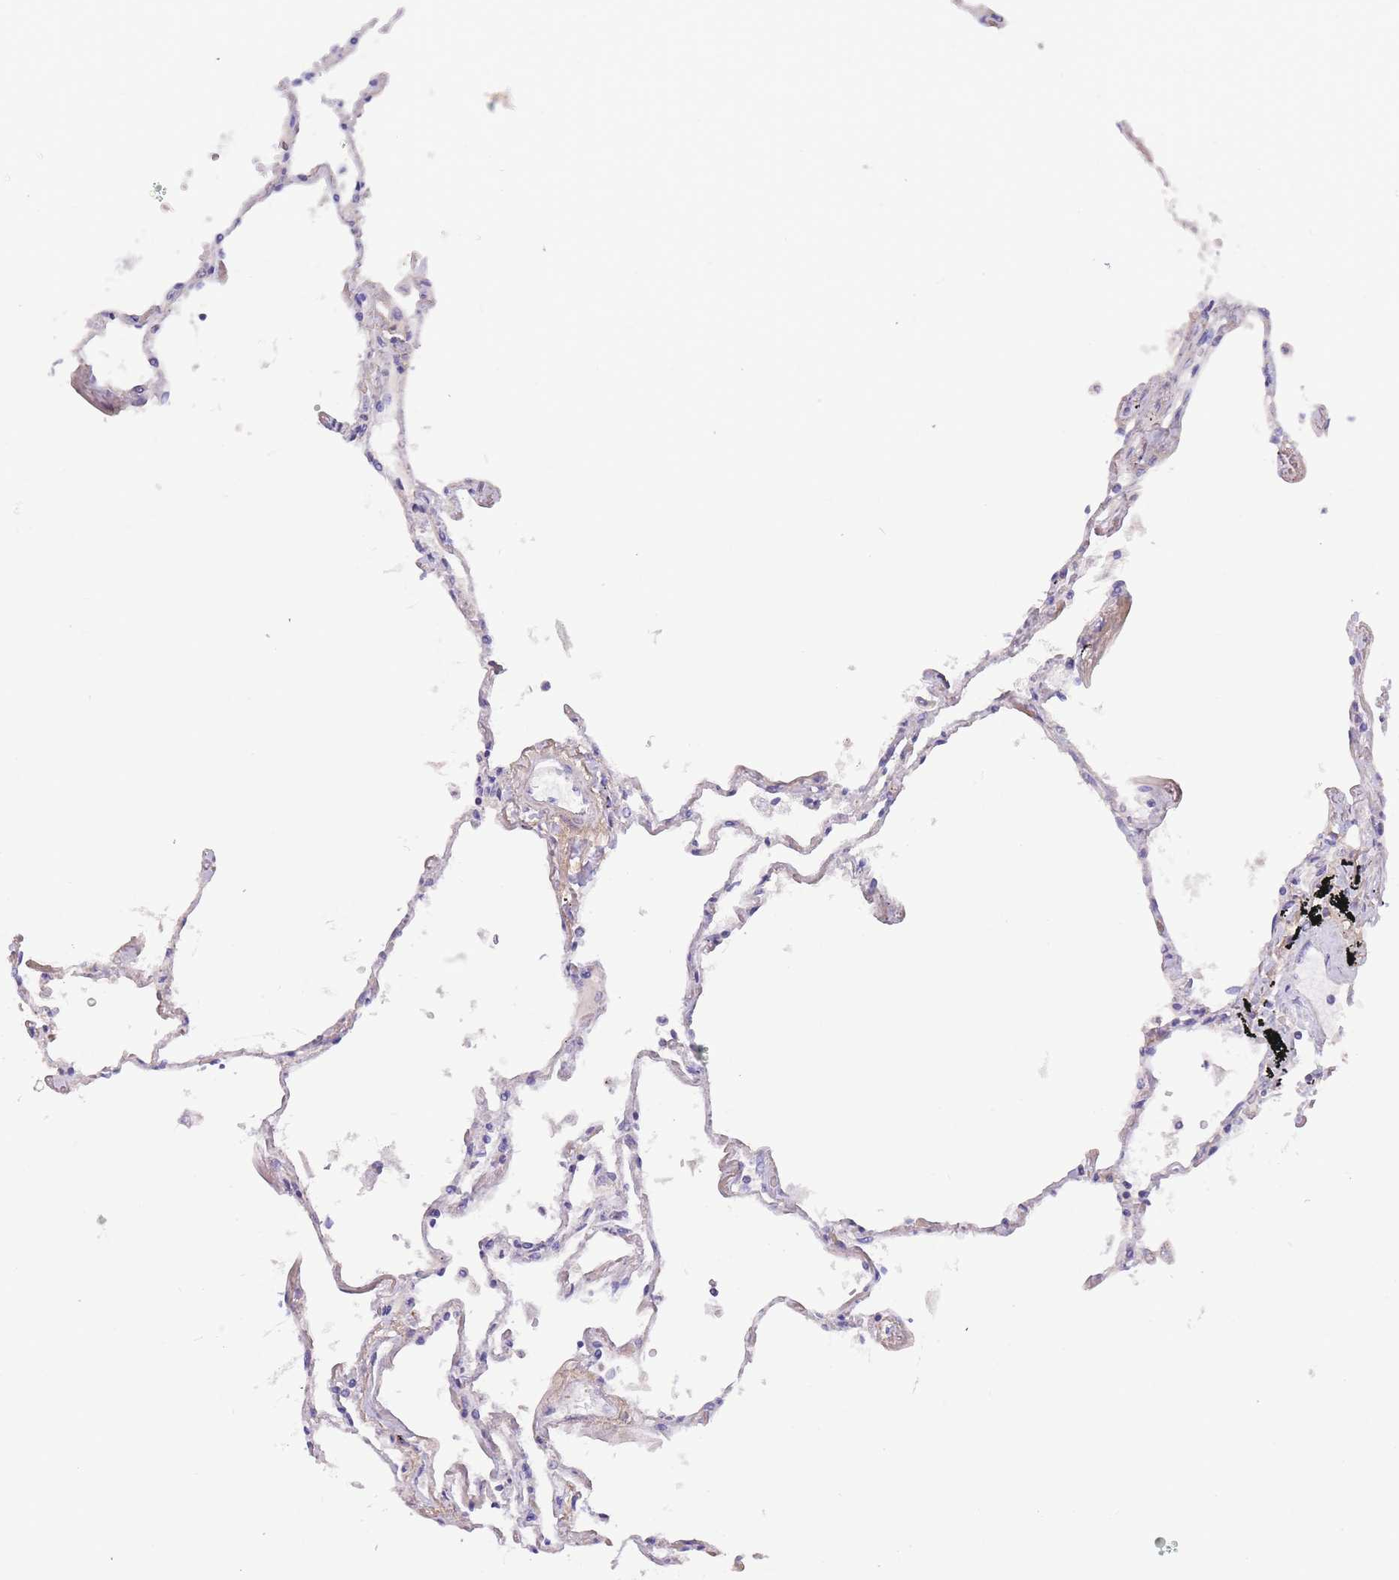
{"staining": {"intensity": "negative", "quantity": "none", "location": "none"}, "tissue": "lung", "cell_type": "Alveolar cells", "image_type": "normal", "snomed": [{"axis": "morphology", "description": "Normal tissue, NOS"}, {"axis": "topography", "description": "Lung"}], "caption": "Photomicrograph shows no significant protein staining in alveolar cells of unremarkable lung. (DAB IHC visualized using brightfield microscopy, high magnification).", "gene": "SLC25A42", "patient": {"sex": "female", "age": 67}}